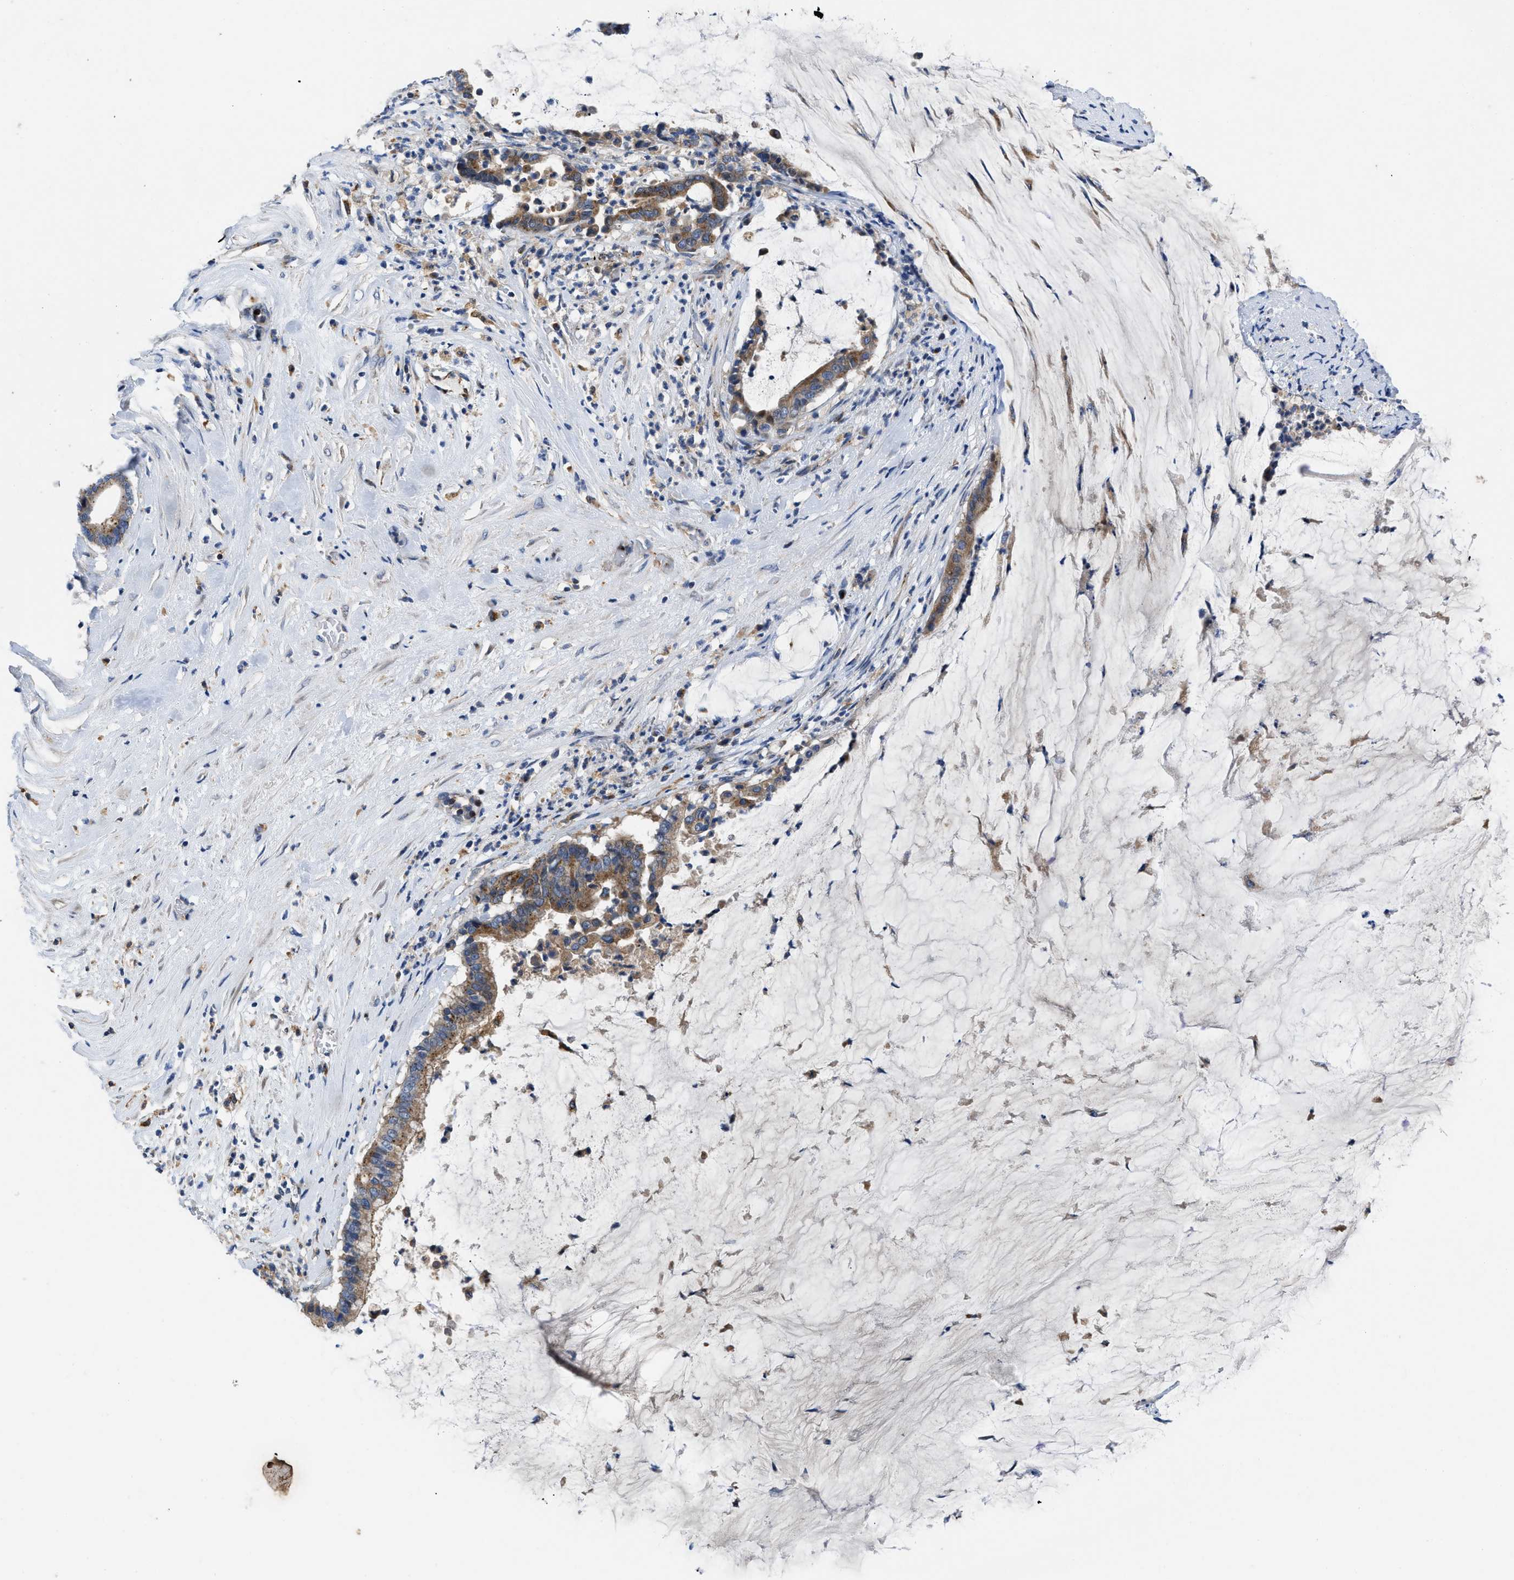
{"staining": {"intensity": "moderate", "quantity": ">75%", "location": "cytoplasmic/membranous"}, "tissue": "pancreatic cancer", "cell_type": "Tumor cells", "image_type": "cancer", "snomed": [{"axis": "morphology", "description": "Adenocarcinoma, NOS"}, {"axis": "topography", "description": "Pancreas"}], "caption": "Human pancreatic cancer stained for a protein (brown) shows moderate cytoplasmic/membranous positive positivity in approximately >75% of tumor cells.", "gene": "ENPP4", "patient": {"sex": "male", "age": 41}}